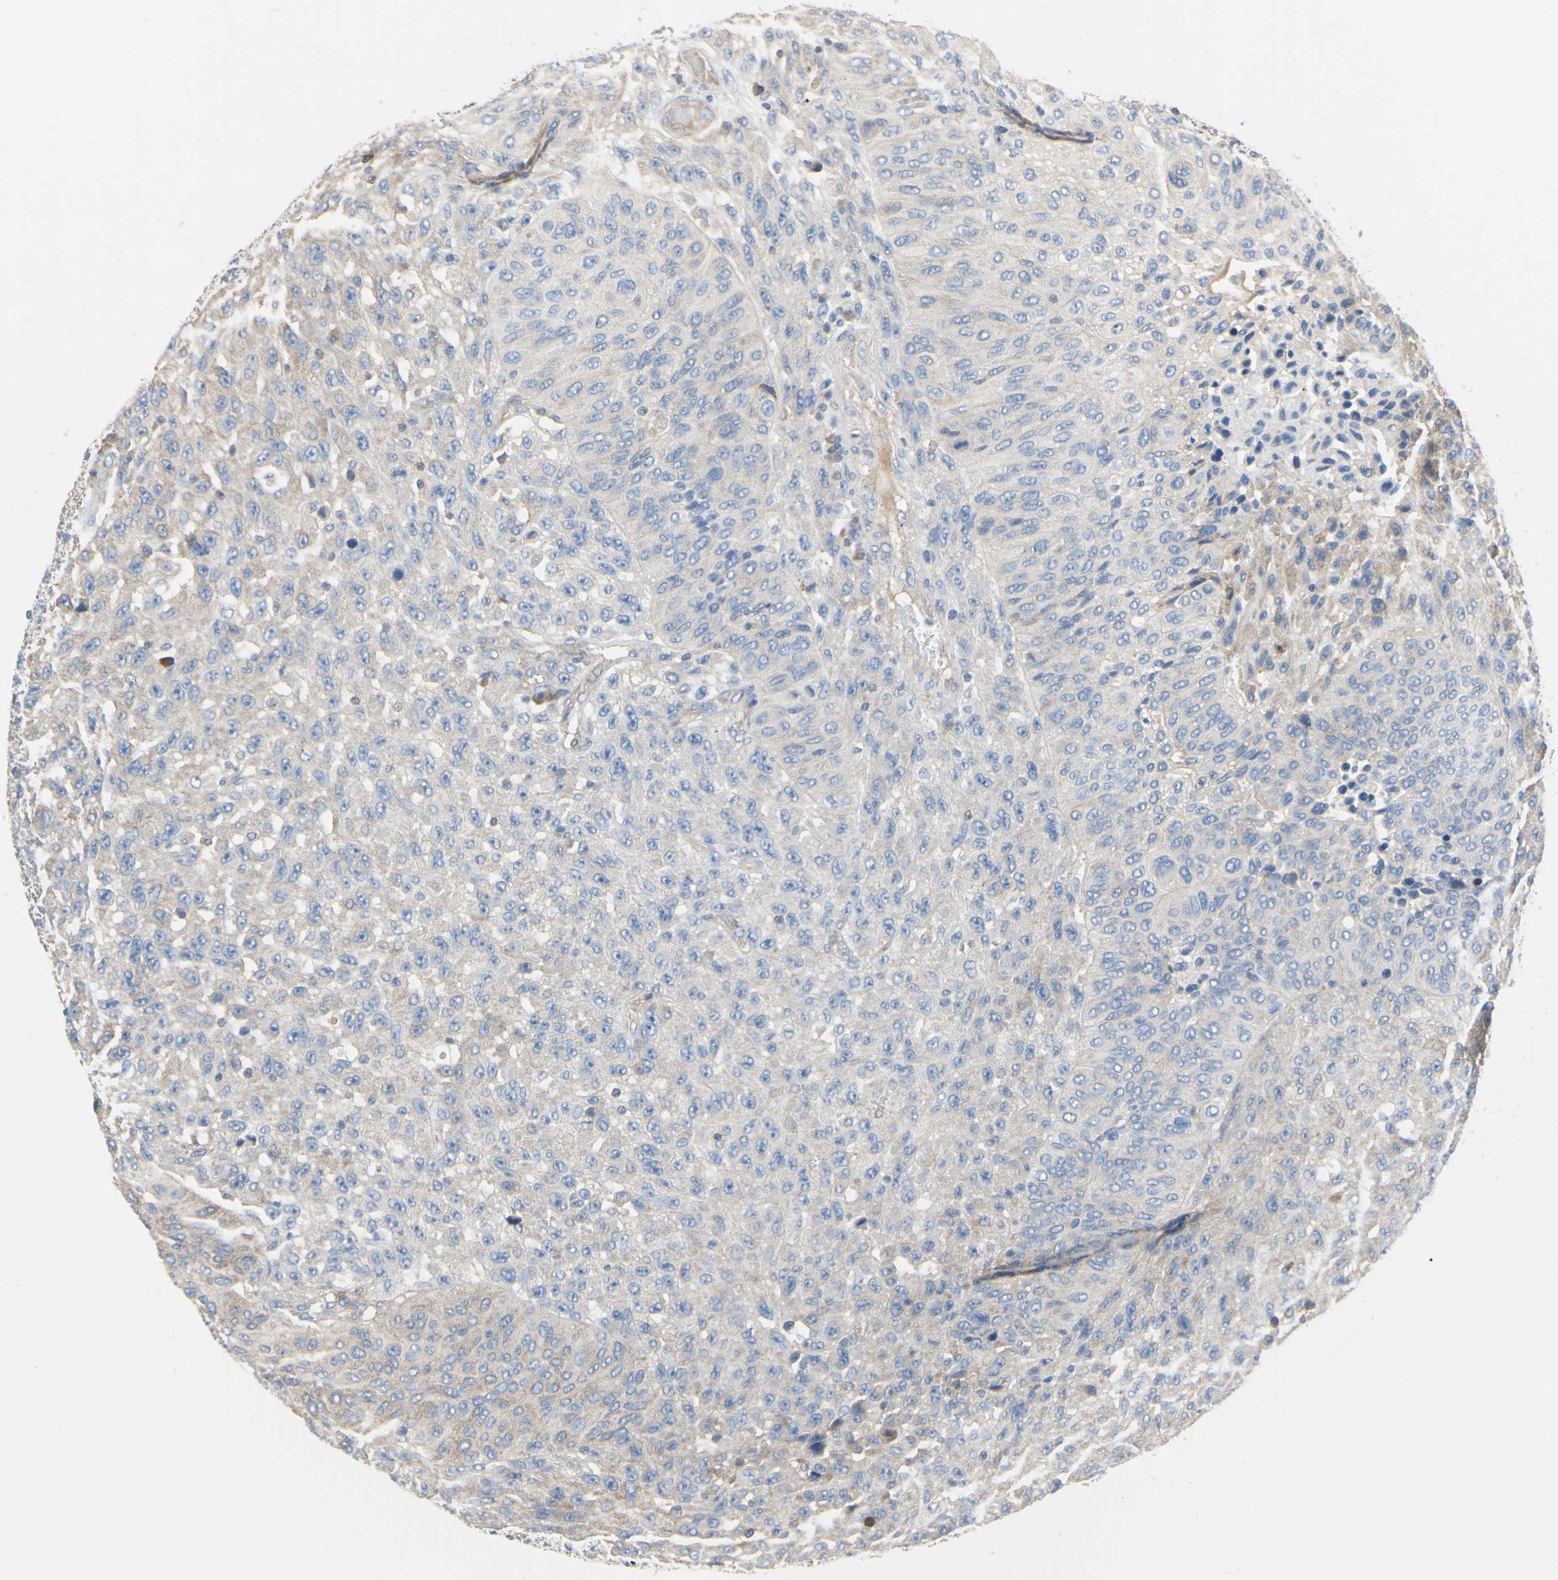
{"staining": {"intensity": "weak", "quantity": "<25%", "location": "cytoplasmic/membranous"}, "tissue": "urothelial cancer", "cell_type": "Tumor cells", "image_type": "cancer", "snomed": [{"axis": "morphology", "description": "Urothelial carcinoma, High grade"}, {"axis": "topography", "description": "Urinary bladder"}], "caption": "IHC of human urothelial cancer exhibits no expression in tumor cells.", "gene": "BECN1", "patient": {"sex": "male", "age": 66}}